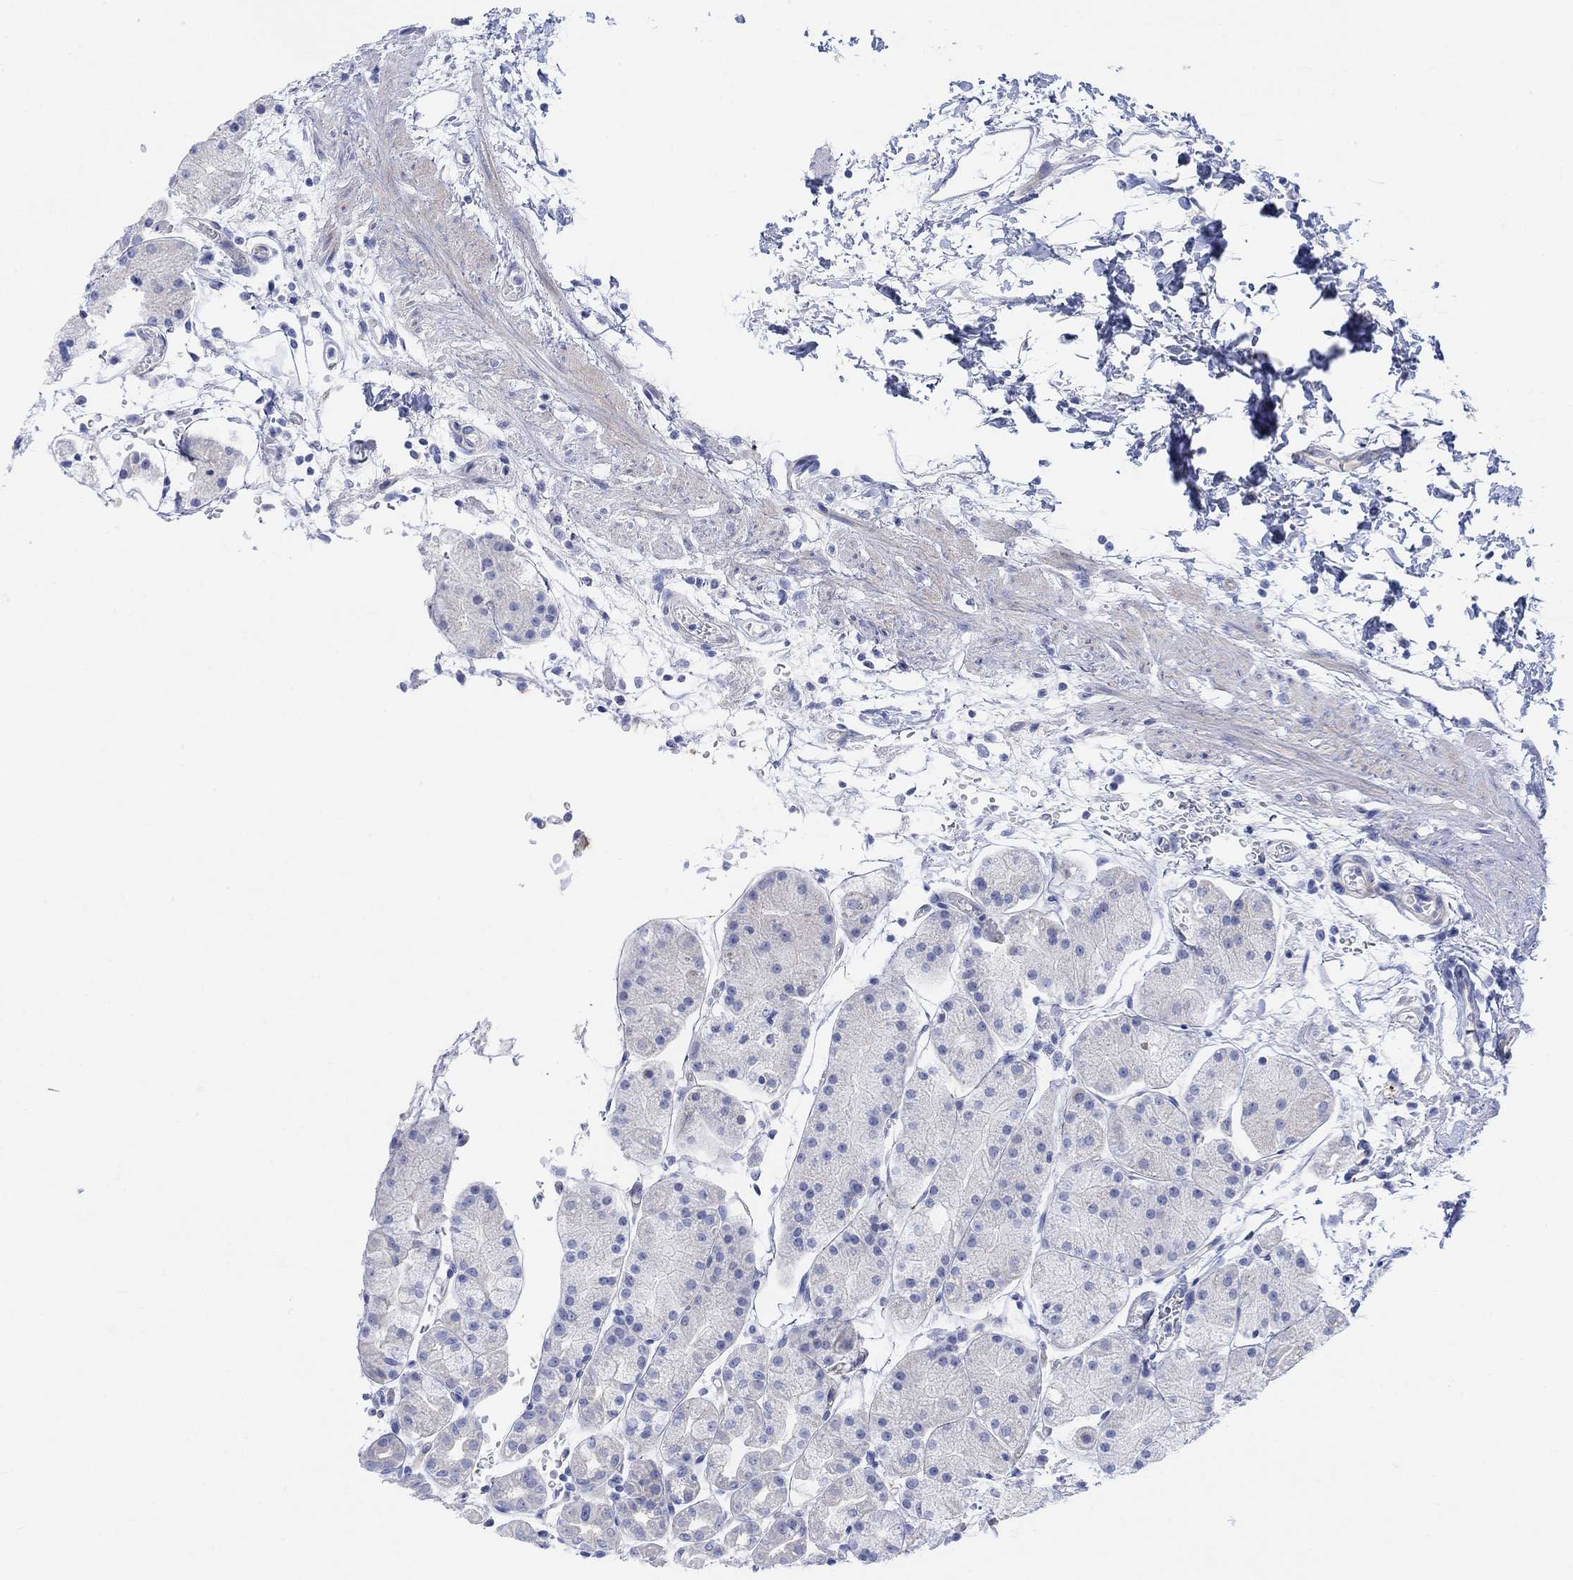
{"staining": {"intensity": "weak", "quantity": "<25%", "location": "cytoplasmic/membranous"}, "tissue": "stomach", "cell_type": "Glandular cells", "image_type": "normal", "snomed": [{"axis": "morphology", "description": "Normal tissue, NOS"}, {"axis": "topography", "description": "Stomach"}], "caption": "The photomicrograph demonstrates no significant staining in glandular cells of stomach. (DAB IHC, high magnification).", "gene": "TLDC2", "patient": {"sex": "male", "age": 54}}